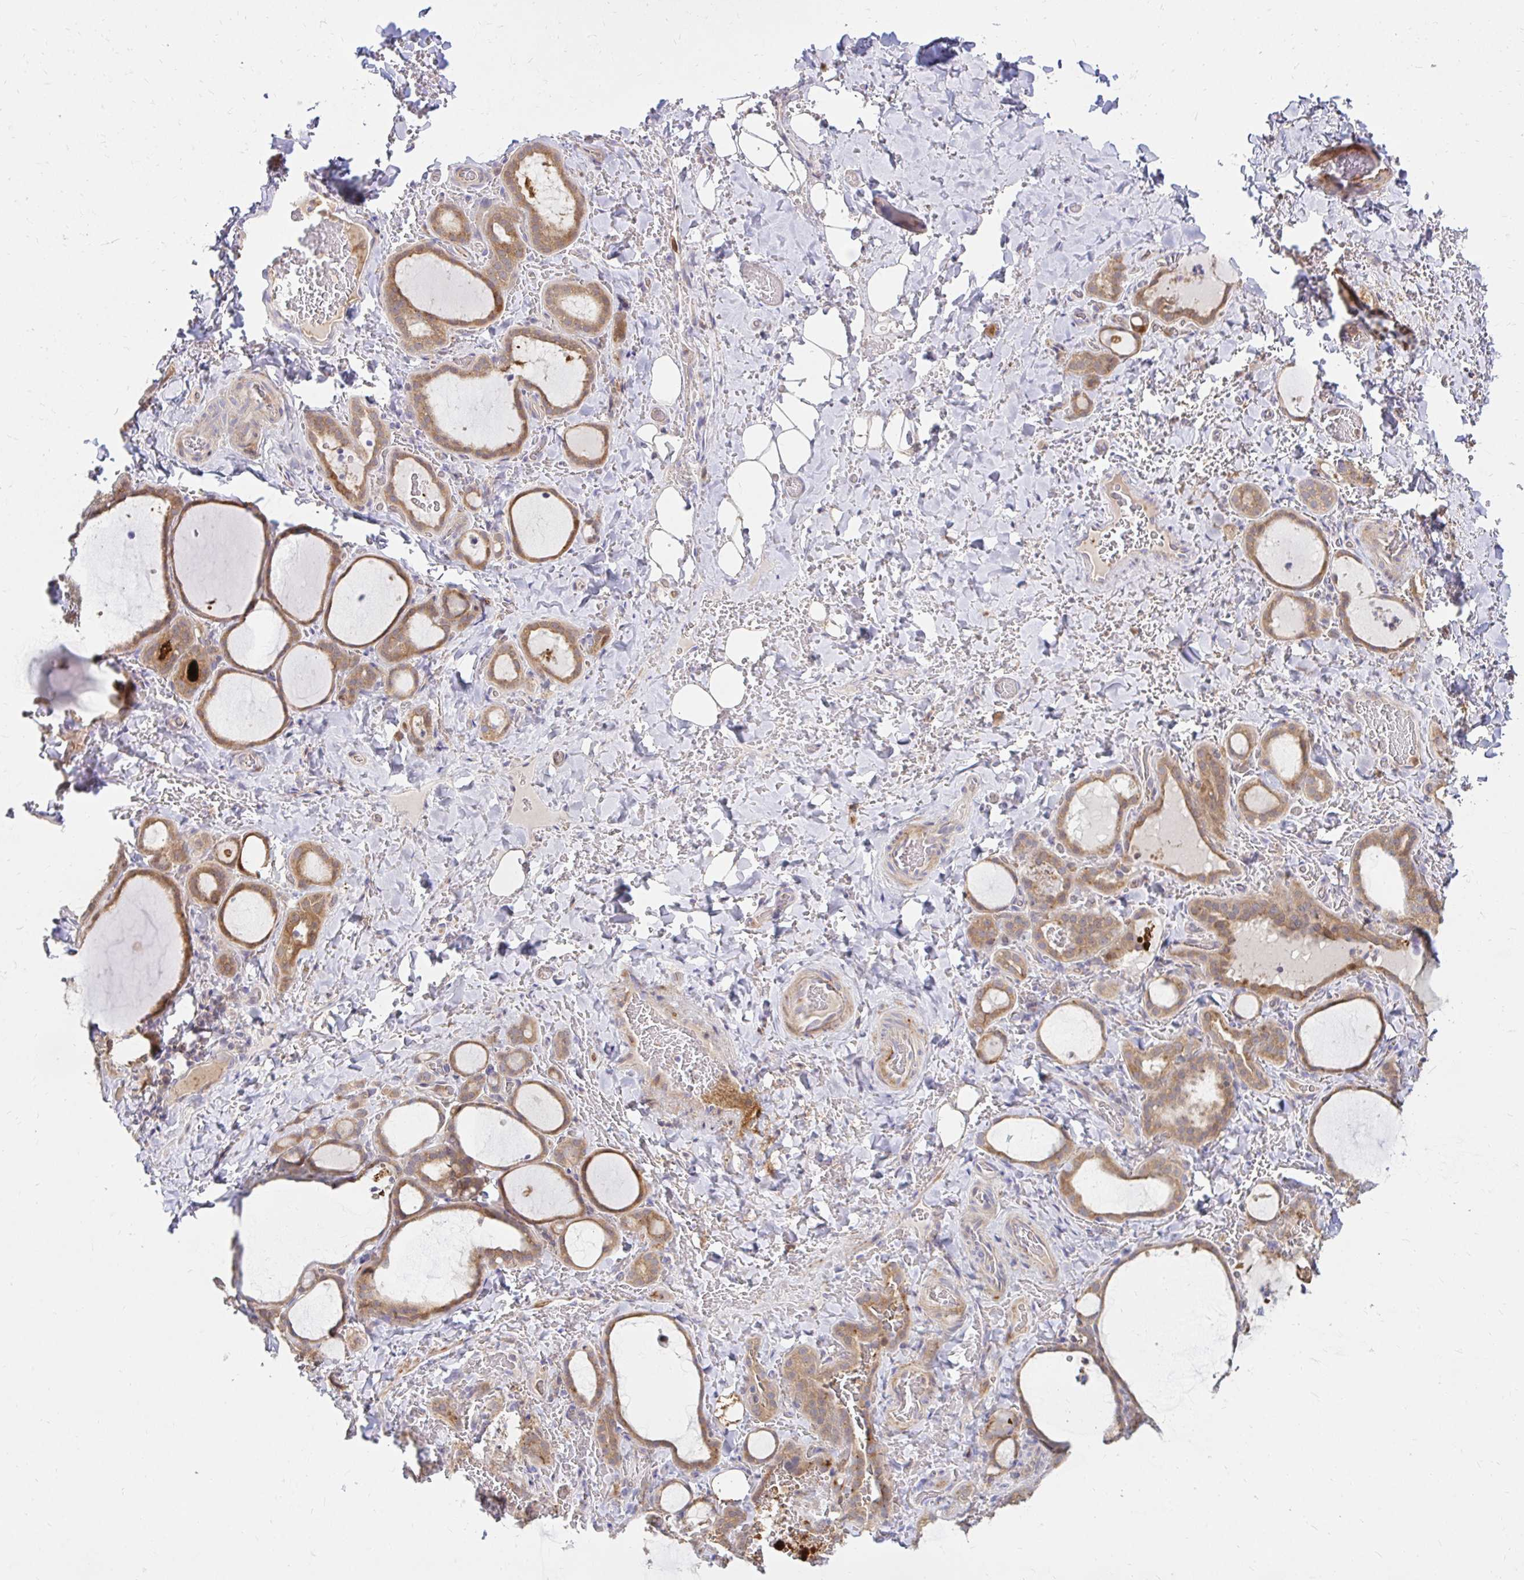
{"staining": {"intensity": "moderate", "quantity": "25%-75%", "location": "cytoplasmic/membranous"}, "tissue": "thyroid gland", "cell_type": "Glandular cells", "image_type": "normal", "snomed": [{"axis": "morphology", "description": "Normal tissue, NOS"}, {"axis": "topography", "description": "Thyroid gland"}], "caption": "This photomicrograph exhibits IHC staining of unremarkable thyroid gland, with medium moderate cytoplasmic/membranous positivity in approximately 25%-75% of glandular cells.", "gene": "ITGA2", "patient": {"sex": "female", "age": 22}}